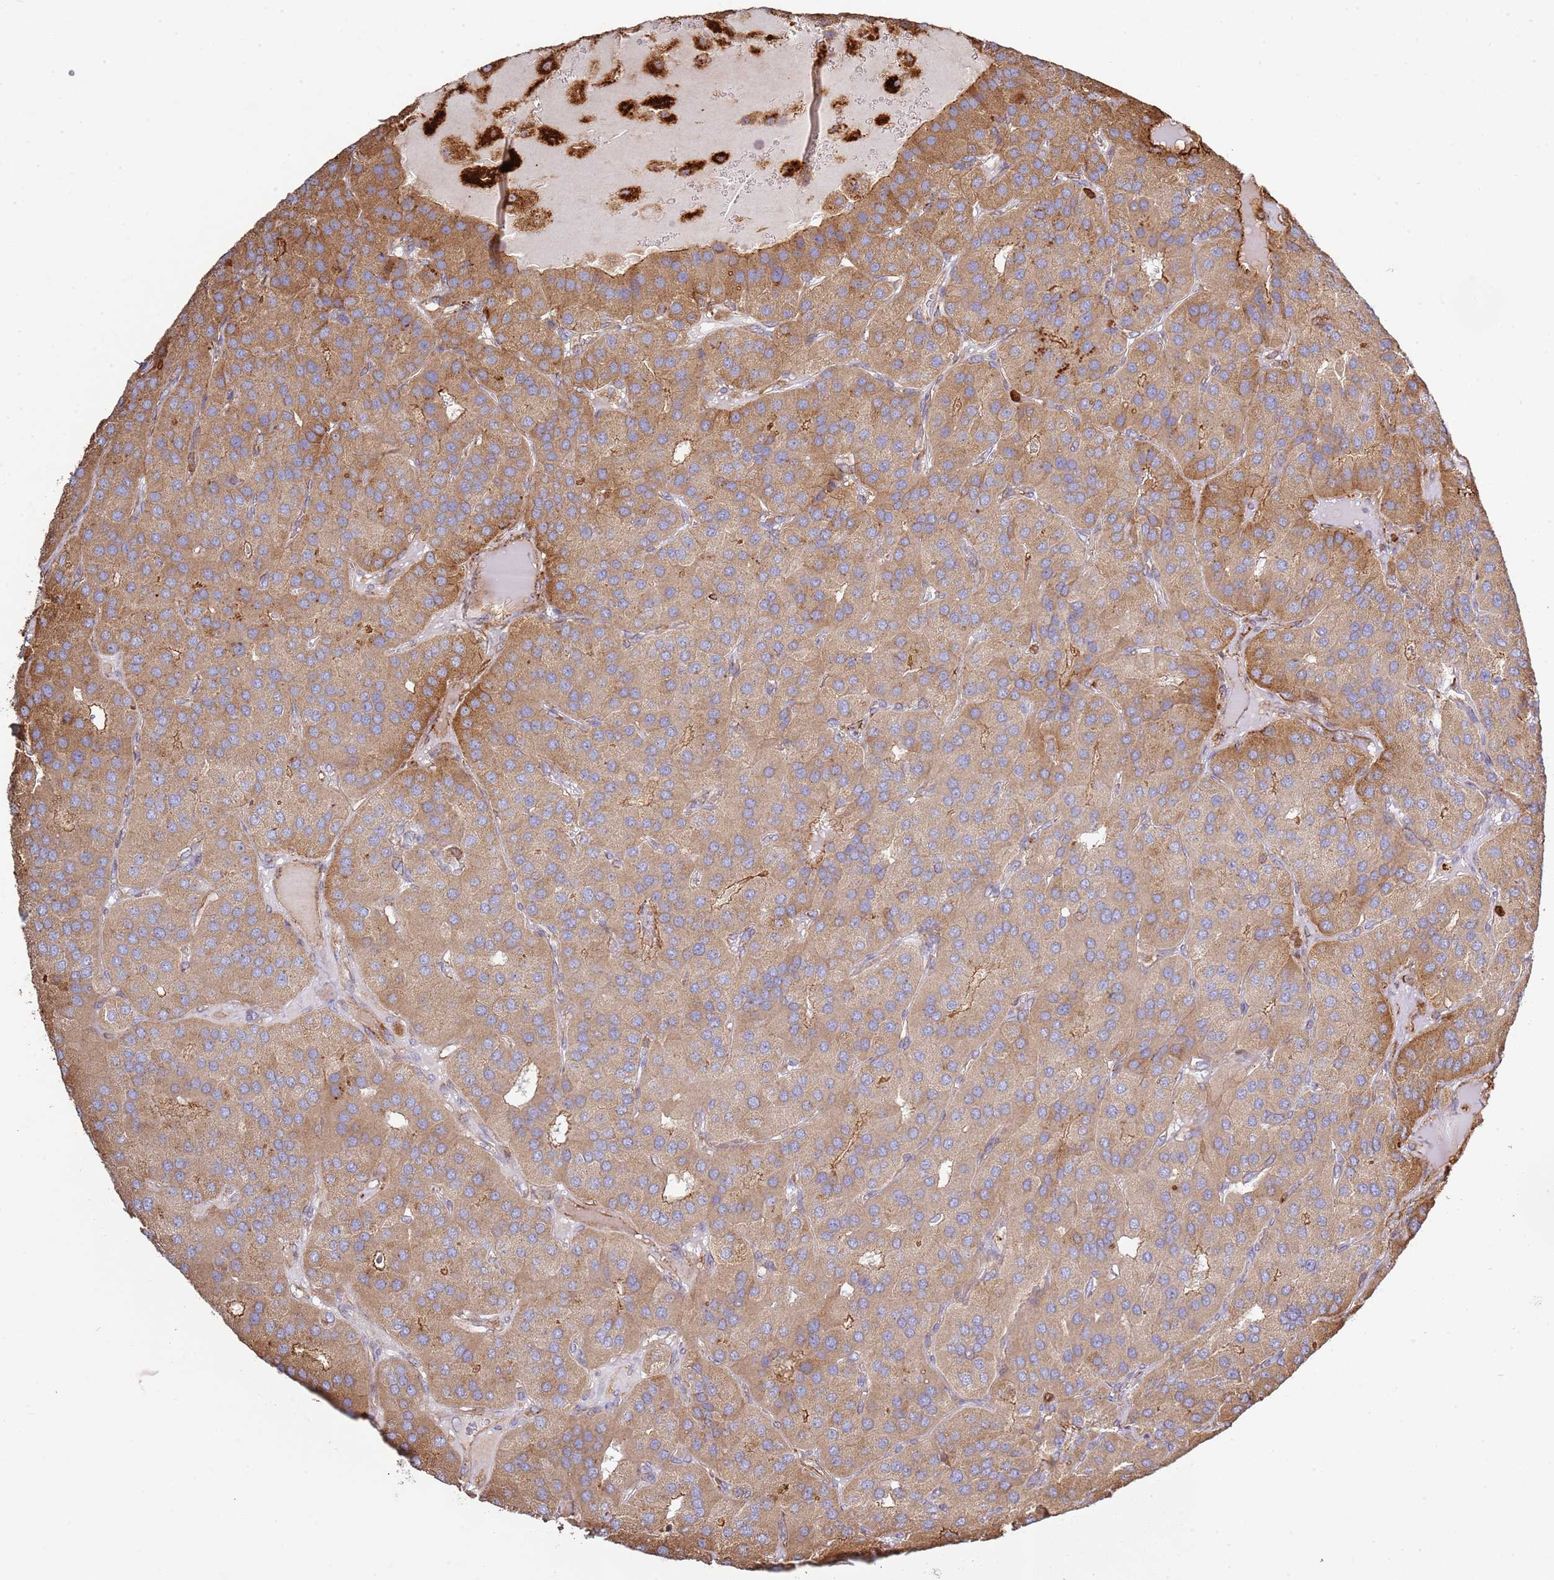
{"staining": {"intensity": "moderate", "quantity": ">75%", "location": "cytoplasmic/membranous"}, "tissue": "parathyroid gland", "cell_type": "Glandular cells", "image_type": "normal", "snomed": [{"axis": "morphology", "description": "Normal tissue, NOS"}, {"axis": "morphology", "description": "Adenoma, NOS"}, {"axis": "topography", "description": "Parathyroid gland"}], "caption": "Benign parathyroid gland was stained to show a protein in brown. There is medium levels of moderate cytoplasmic/membranous staining in about >75% of glandular cells.", "gene": "NDUFAF4", "patient": {"sex": "female", "age": 86}}